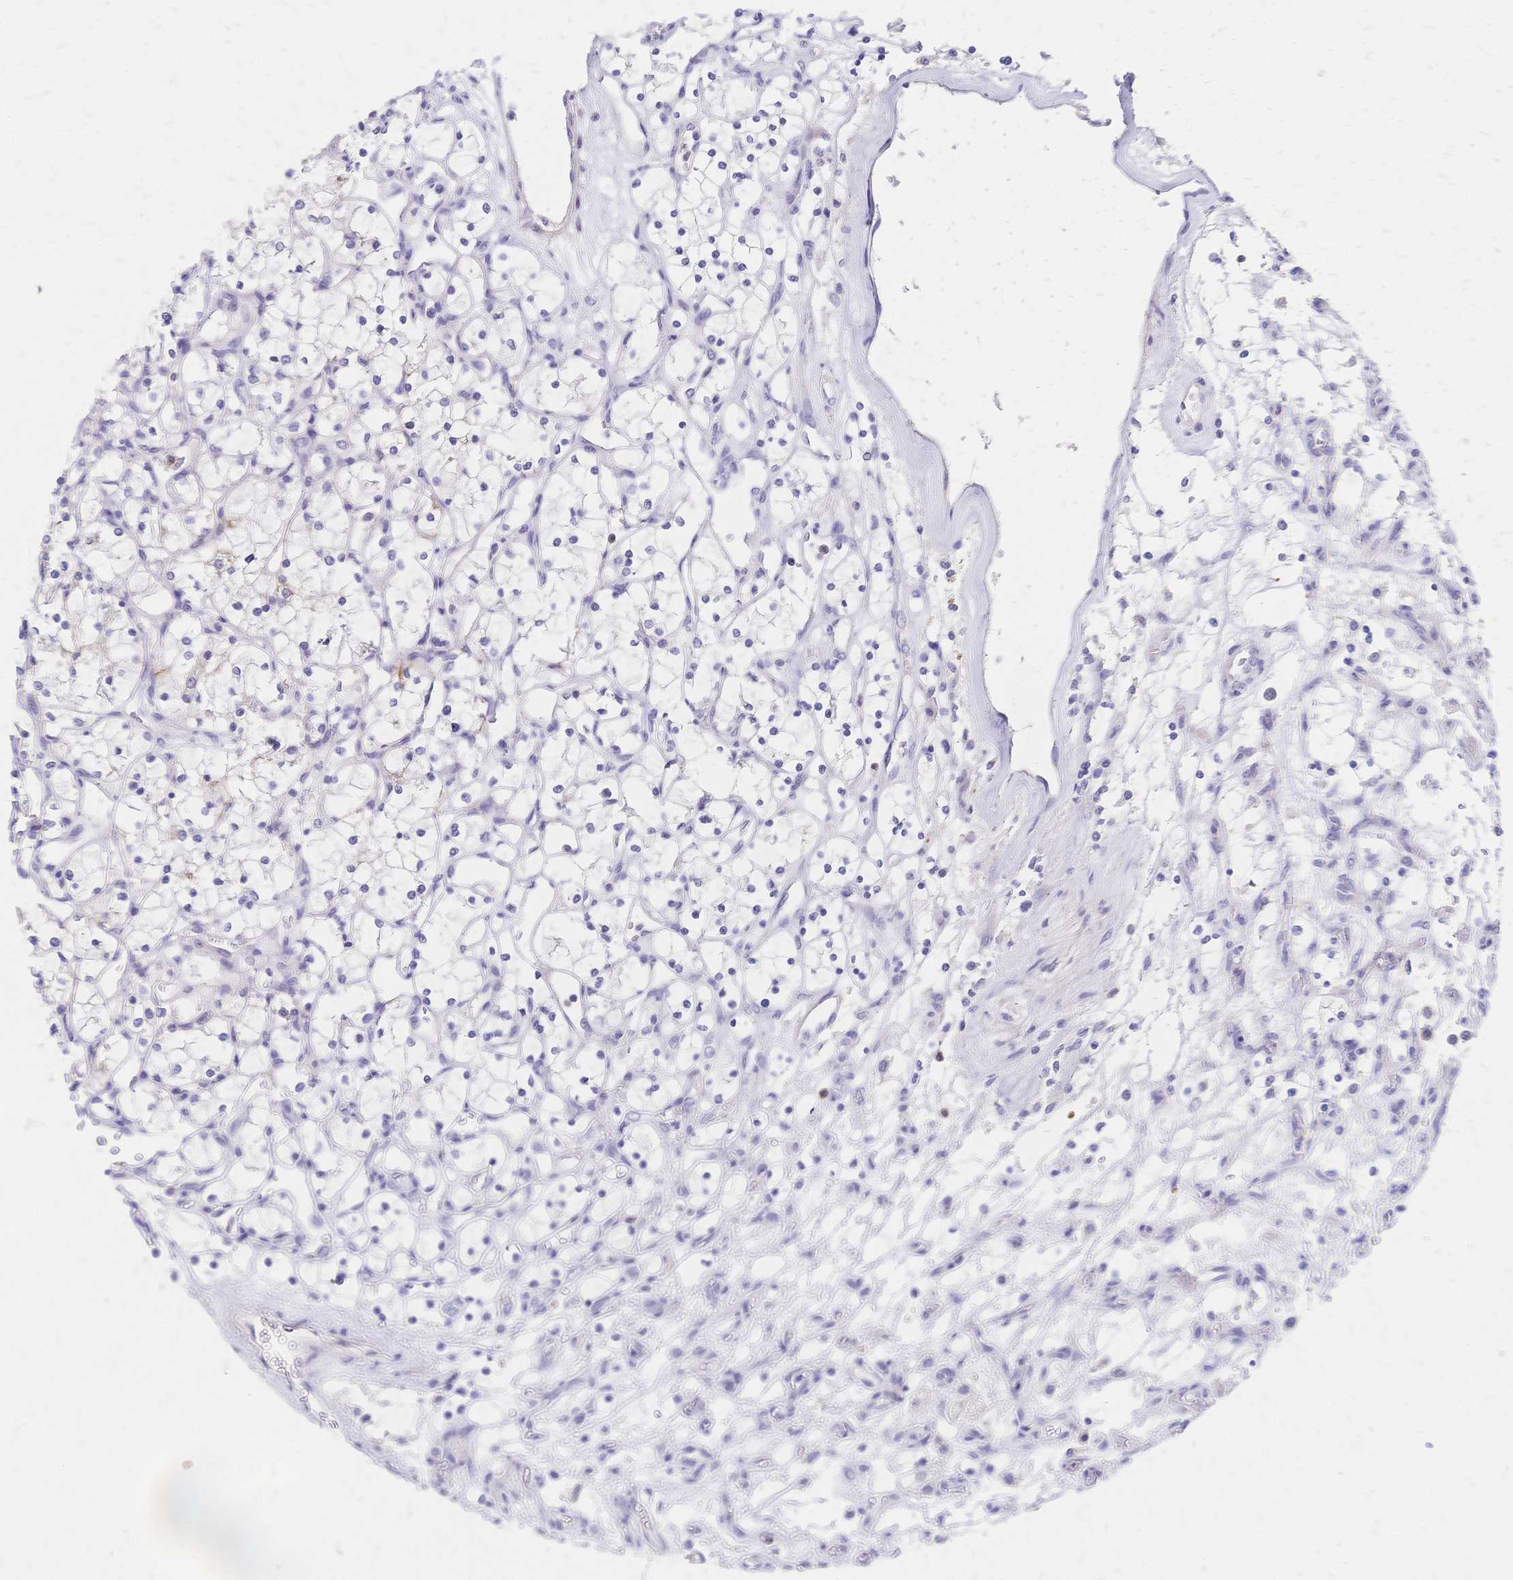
{"staining": {"intensity": "moderate", "quantity": "<25%", "location": "cytoplasmic/membranous"}, "tissue": "renal cancer", "cell_type": "Tumor cells", "image_type": "cancer", "snomed": [{"axis": "morphology", "description": "Adenocarcinoma, NOS"}, {"axis": "topography", "description": "Kidney"}], "caption": "Moderate cytoplasmic/membranous protein staining is appreciated in approximately <25% of tumor cells in adenocarcinoma (renal). The staining was performed using DAB (3,3'-diaminobenzidine), with brown indicating positive protein expression. Nuclei are stained blue with hematoxylin.", "gene": "DTNB", "patient": {"sex": "female", "age": 69}}